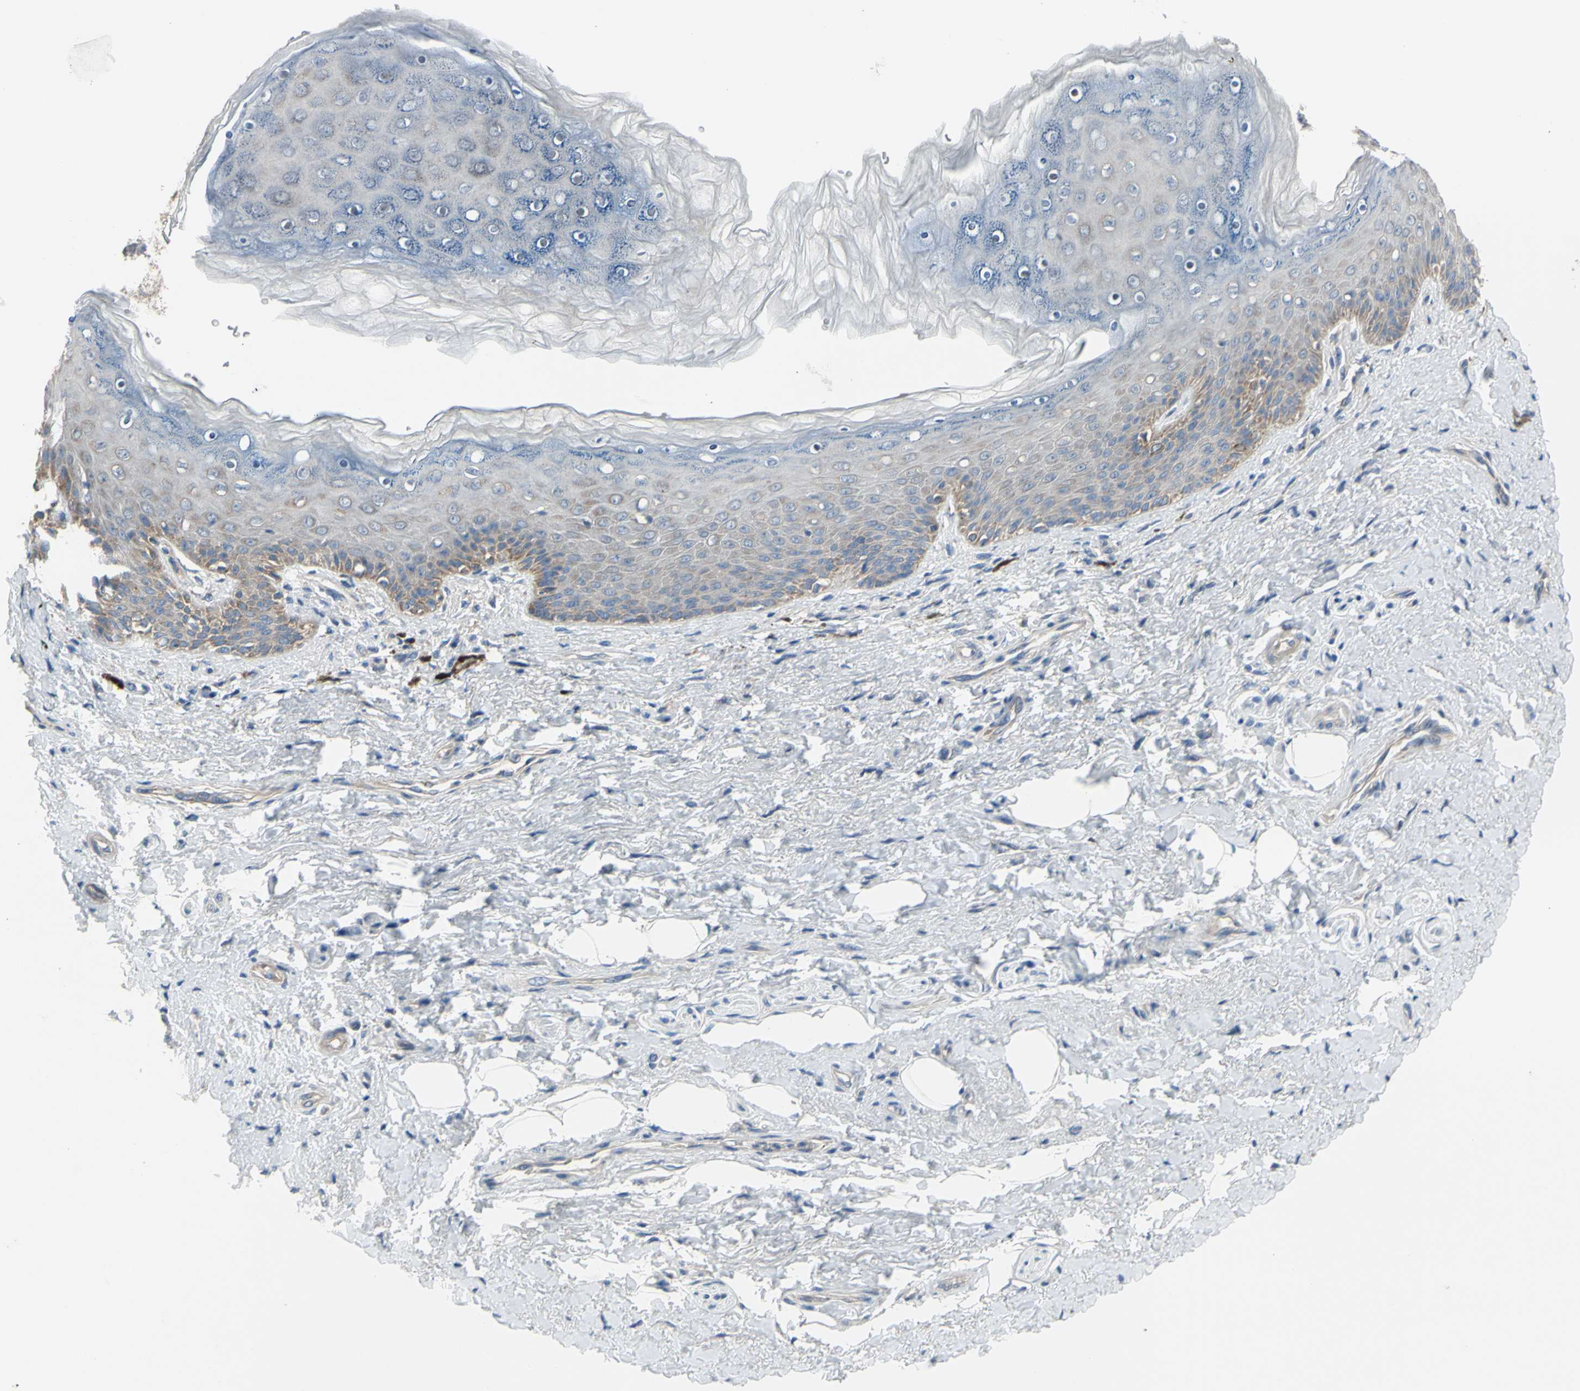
{"staining": {"intensity": "weak", "quantity": "25%-75%", "location": "cytoplasmic/membranous"}, "tissue": "skin", "cell_type": "Epidermal cells", "image_type": "normal", "snomed": [{"axis": "morphology", "description": "Normal tissue, NOS"}, {"axis": "topography", "description": "Anal"}], "caption": "Benign skin shows weak cytoplasmic/membranous expression in approximately 25%-75% of epidermal cells.", "gene": "GRAMD2B", "patient": {"sex": "female", "age": 46}}